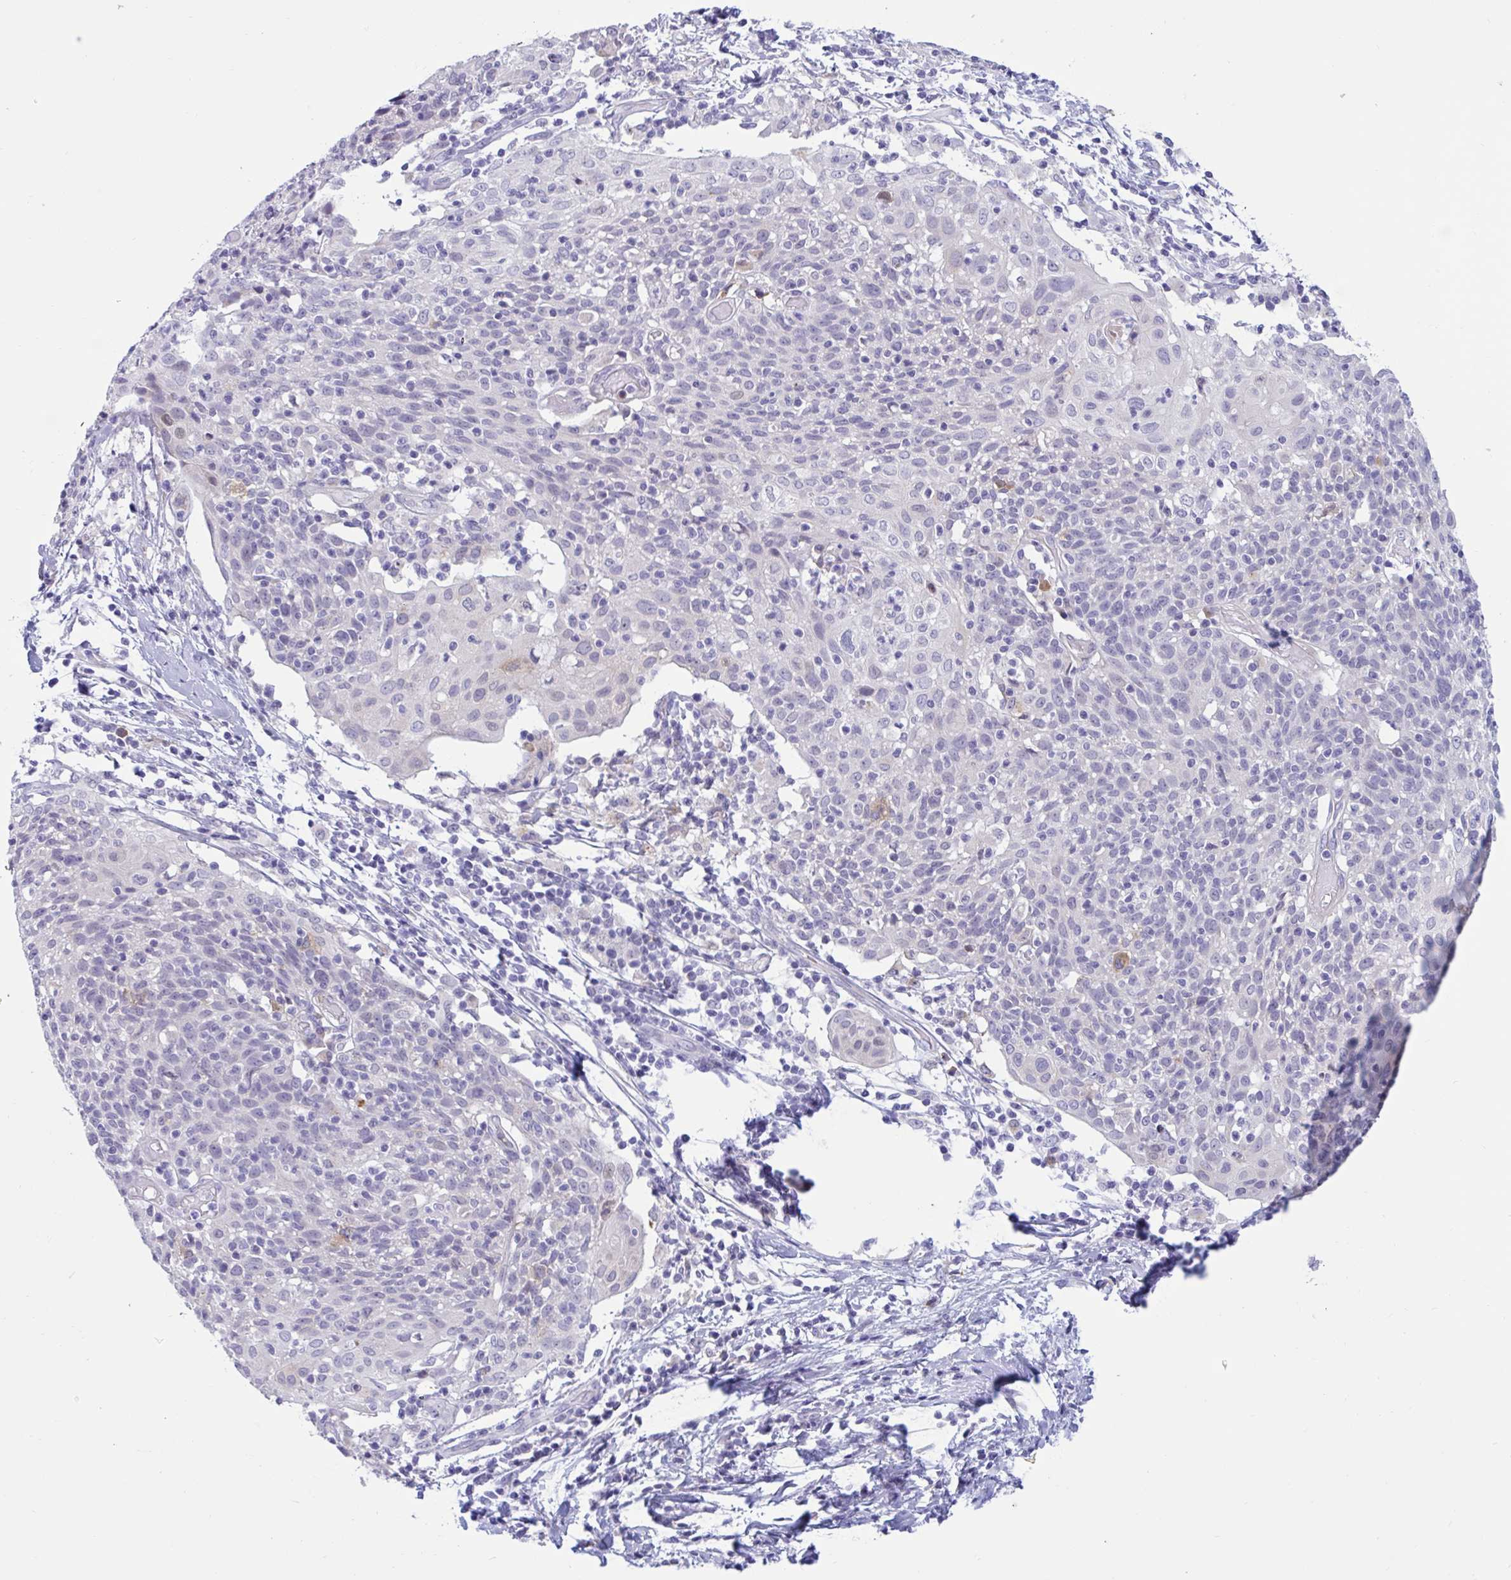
{"staining": {"intensity": "negative", "quantity": "none", "location": "none"}, "tissue": "cervical cancer", "cell_type": "Tumor cells", "image_type": "cancer", "snomed": [{"axis": "morphology", "description": "Squamous cell carcinoma, NOS"}, {"axis": "topography", "description": "Cervix"}], "caption": "DAB immunohistochemical staining of human cervical cancer demonstrates no significant expression in tumor cells. (DAB (3,3'-diaminobenzidine) immunohistochemistry with hematoxylin counter stain).", "gene": "FAM219B", "patient": {"sex": "female", "age": 52}}